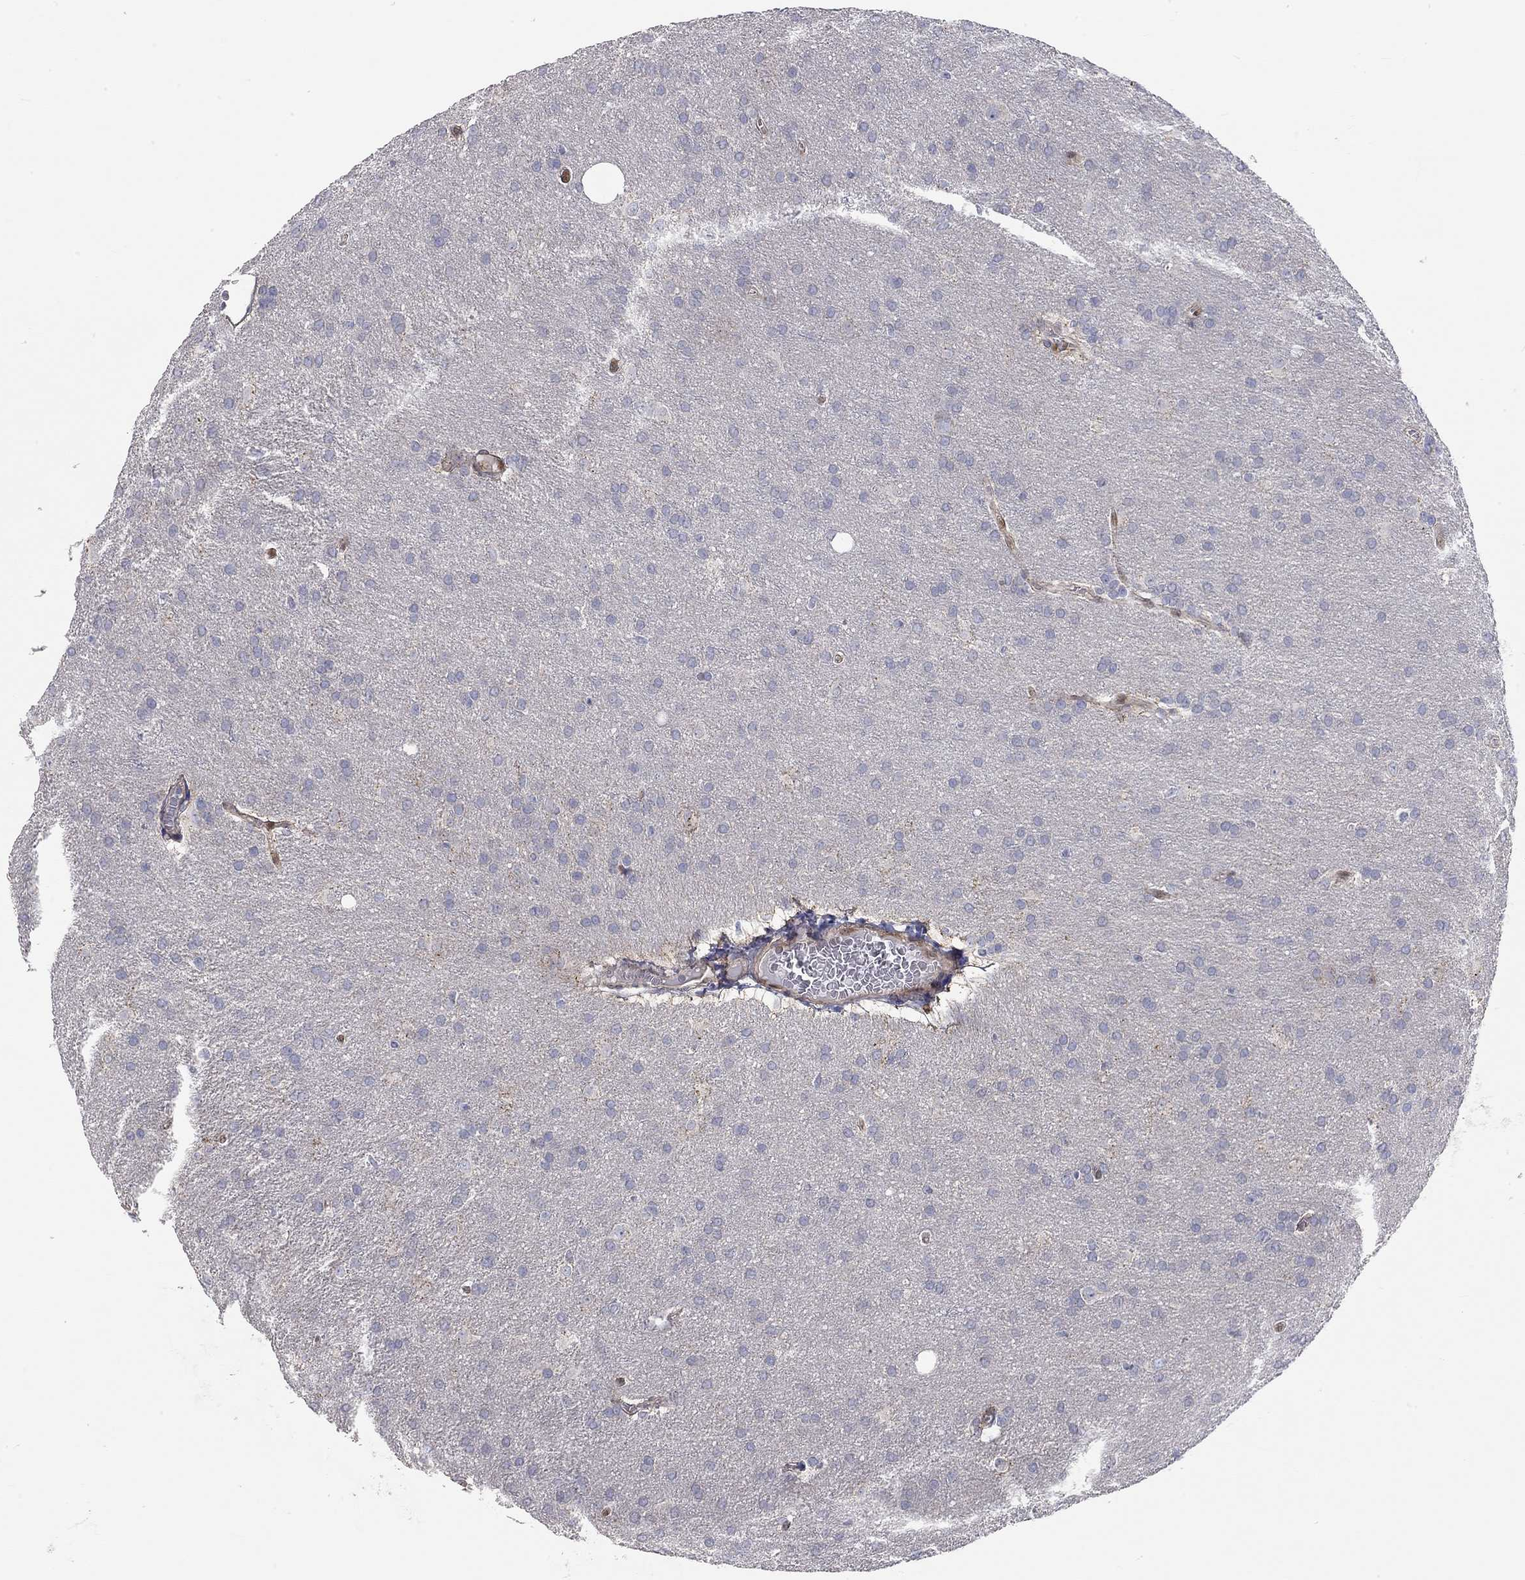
{"staining": {"intensity": "negative", "quantity": "none", "location": "none"}, "tissue": "glioma", "cell_type": "Tumor cells", "image_type": "cancer", "snomed": [{"axis": "morphology", "description": "Glioma, malignant, Low grade"}, {"axis": "topography", "description": "Brain"}], "caption": "Tumor cells are negative for protein expression in human glioma.", "gene": "PAPSS2", "patient": {"sex": "female", "age": 32}}